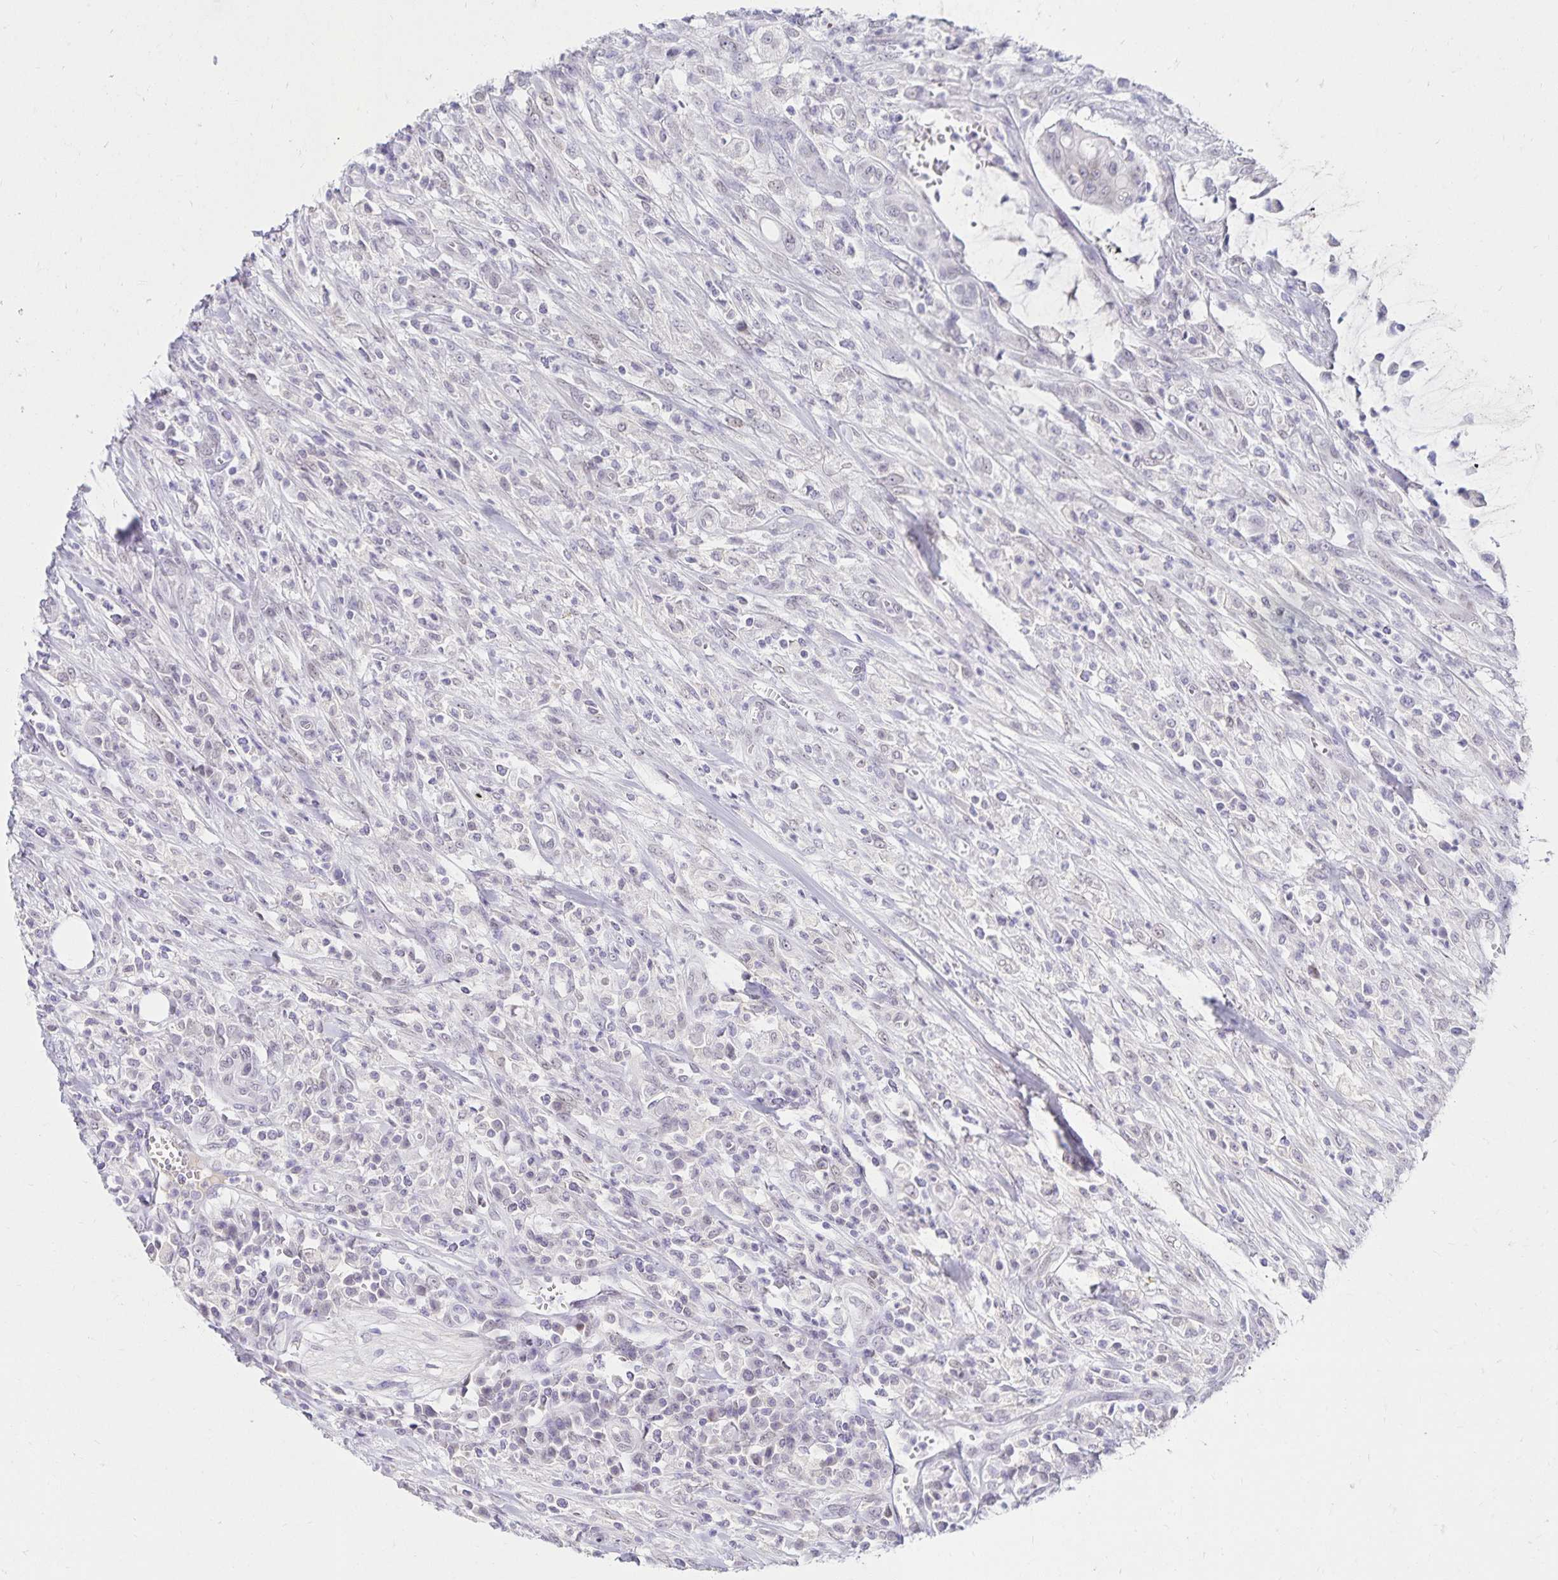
{"staining": {"intensity": "negative", "quantity": "none", "location": "none"}, "tissue": "colorectal cancer", "cell_type": "Tumor cells", "image_type": "cancer", "snomed": [{"axis": "morphology", "description": "Adenocarcinoma, NOS"}, {"axis": "topography", "description": "Colon"}], "caption": "IHC of adenocarcinoma (colorectal) exhibits no positivity in tumor cells. (DAB (3,3'-diaminobenzidine) immunohistochemistry (IHC) visualized using brightfield microscopy, high magnification).", "gene": "FAM166C", "patient": {"sex": "male", "age": 65}}